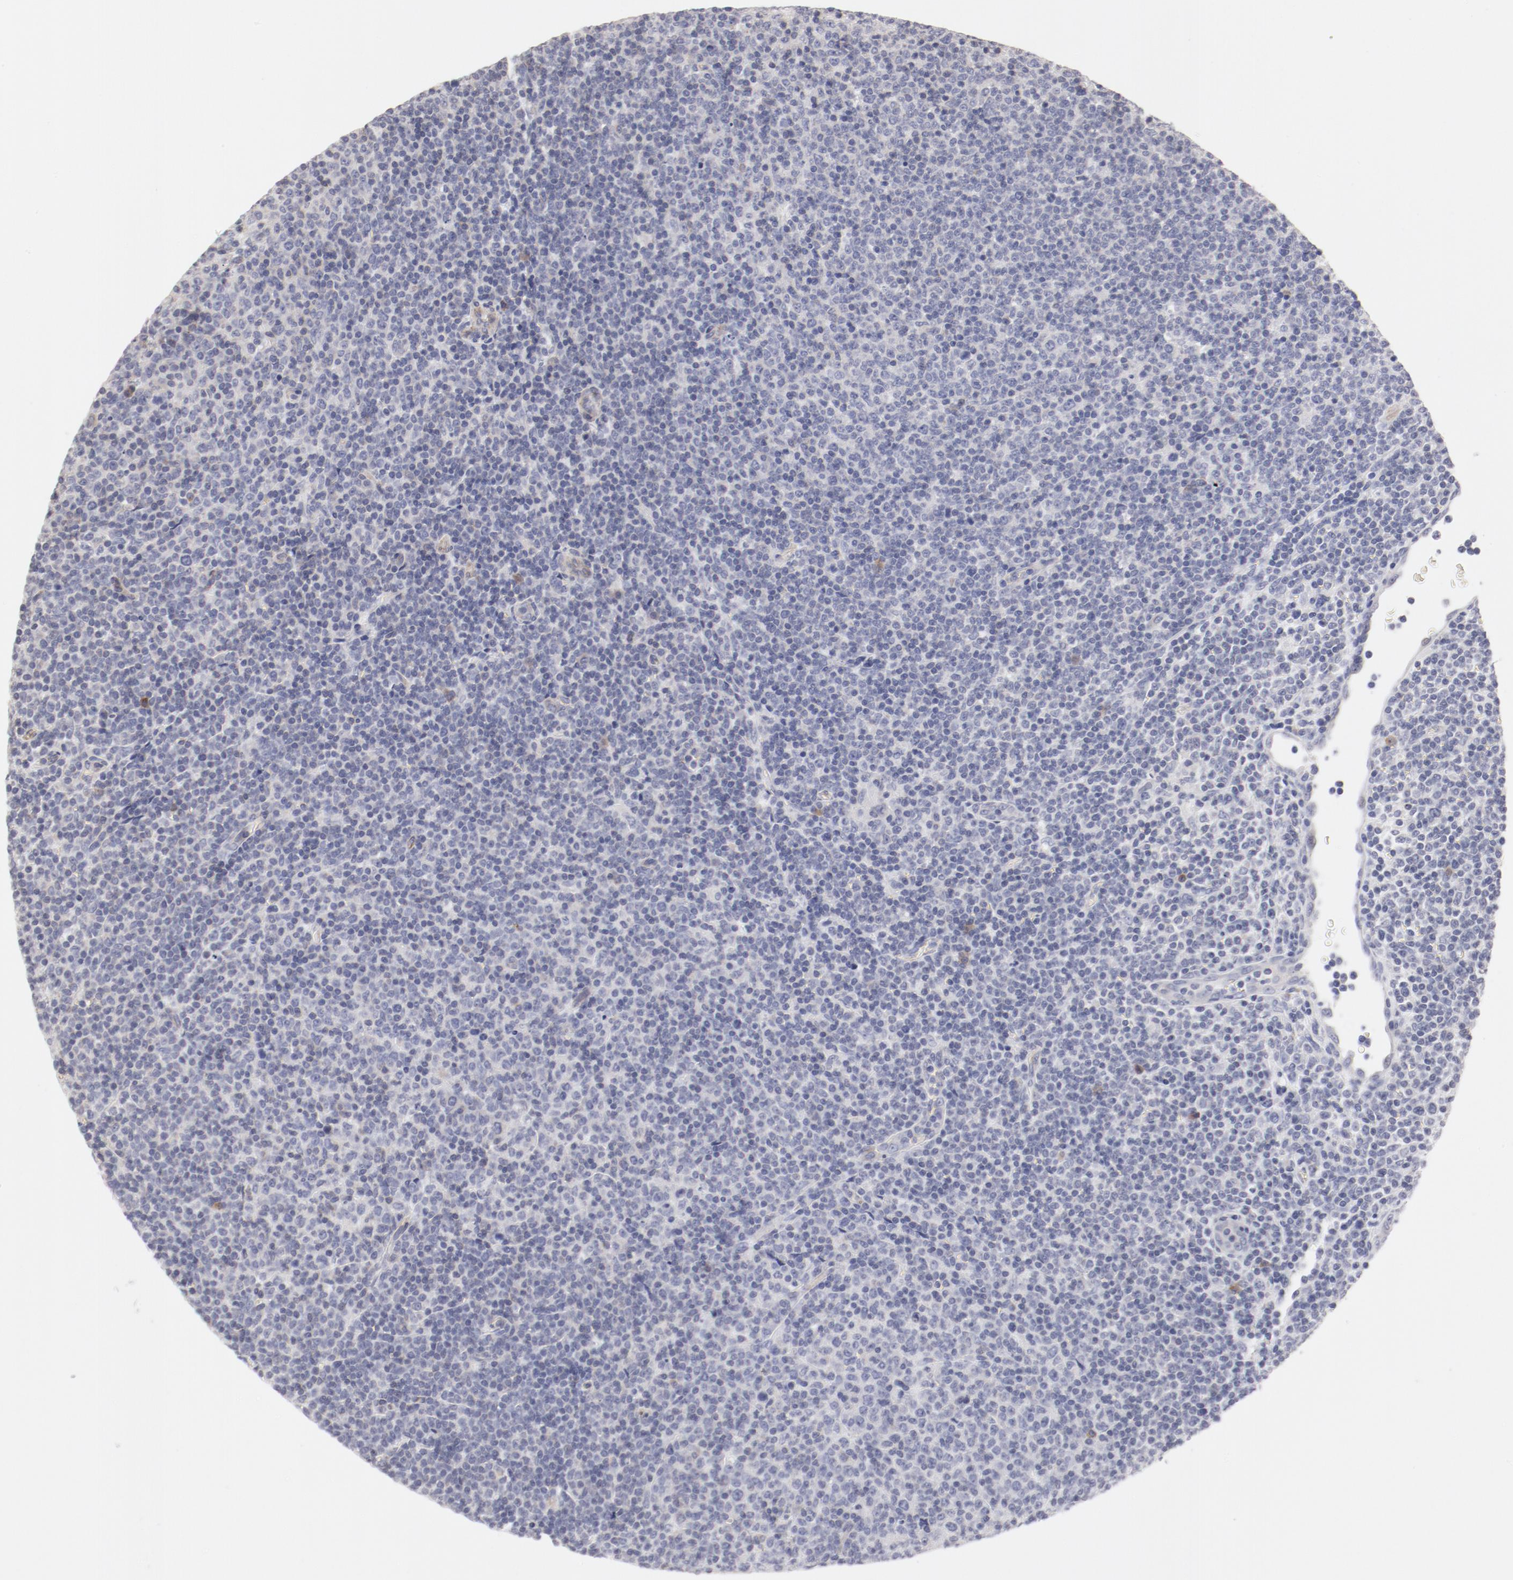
{"staining": {"intensity": "negative", "quantity": "none", "location": "none"}, "tissue": "lymphoma", "cell_type": "Tumor cells", "image_type": "cancer", "snomed": [{"axis": "morphology", "description": "Malignant lymphoma, non-Hodgkin's type, Low grade"}, {"axis": "topography", "description": "Lymph node"}], "caption": "DAB immunohistochemical staining of human lymphoma shows no significant expression in tumor cells.", "gene": "LAX1", "patient": {"sex": "male", "age": 70}}